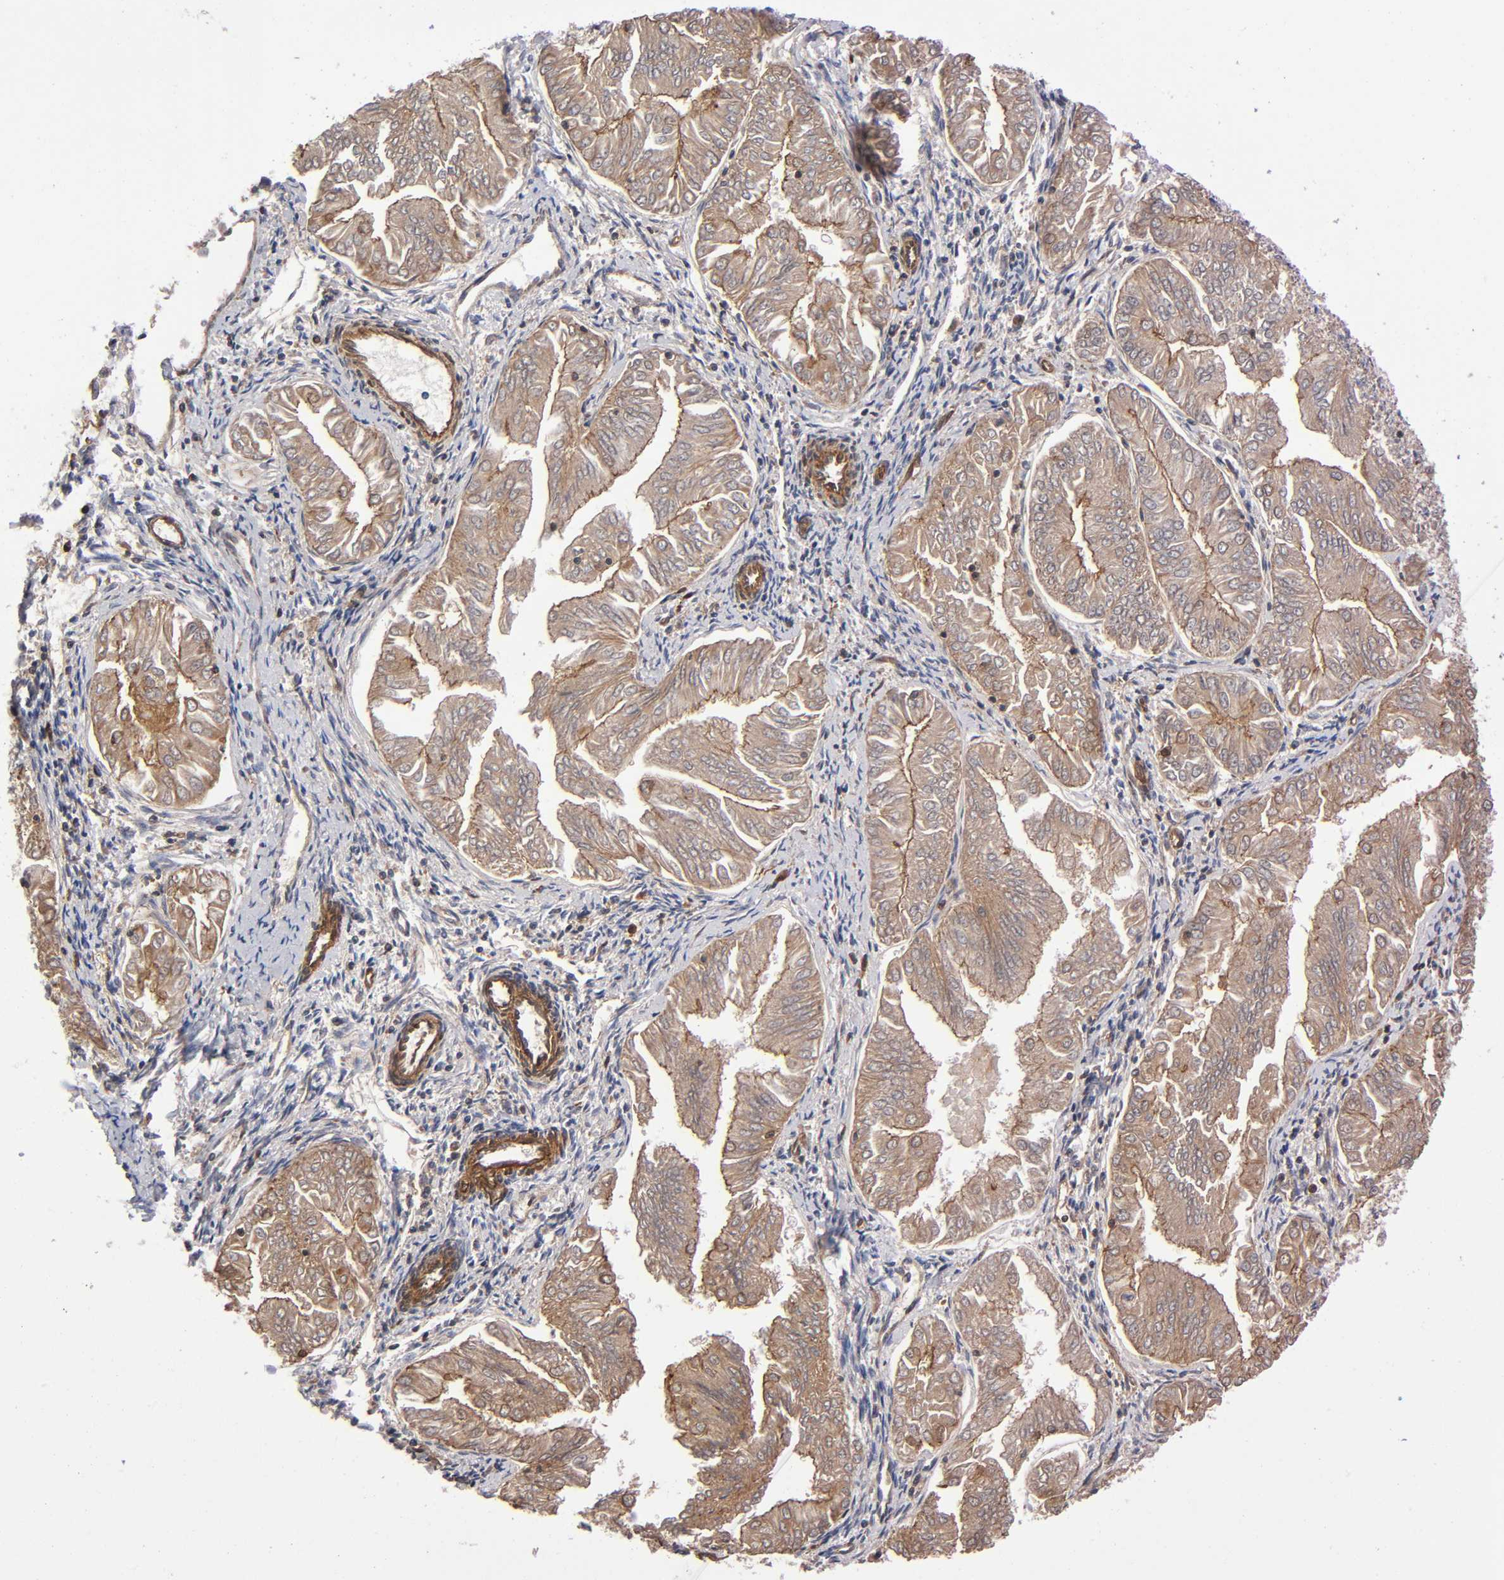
{"staining": {"intensity": "weak", "quantity": ">75%", "location": "cytoplasmic/membranous"}, "tissue": "endometrial cancer", "cell_type": "Tumor cells", "image_type": "cancer", "snomed": [{"axis": "morphology", "description": "Adenocarcinoma, NOS"}, {"axis": "topography", "description": "Endometrium"}], "caption": "Endometrial cancer (adenocarcinoma) stained for a protein shows weak cytoplasmic/membranous positivity in tumor cells.", "gene": "LAMTOR2", "patient": {"sex": "female", "age": 53}}